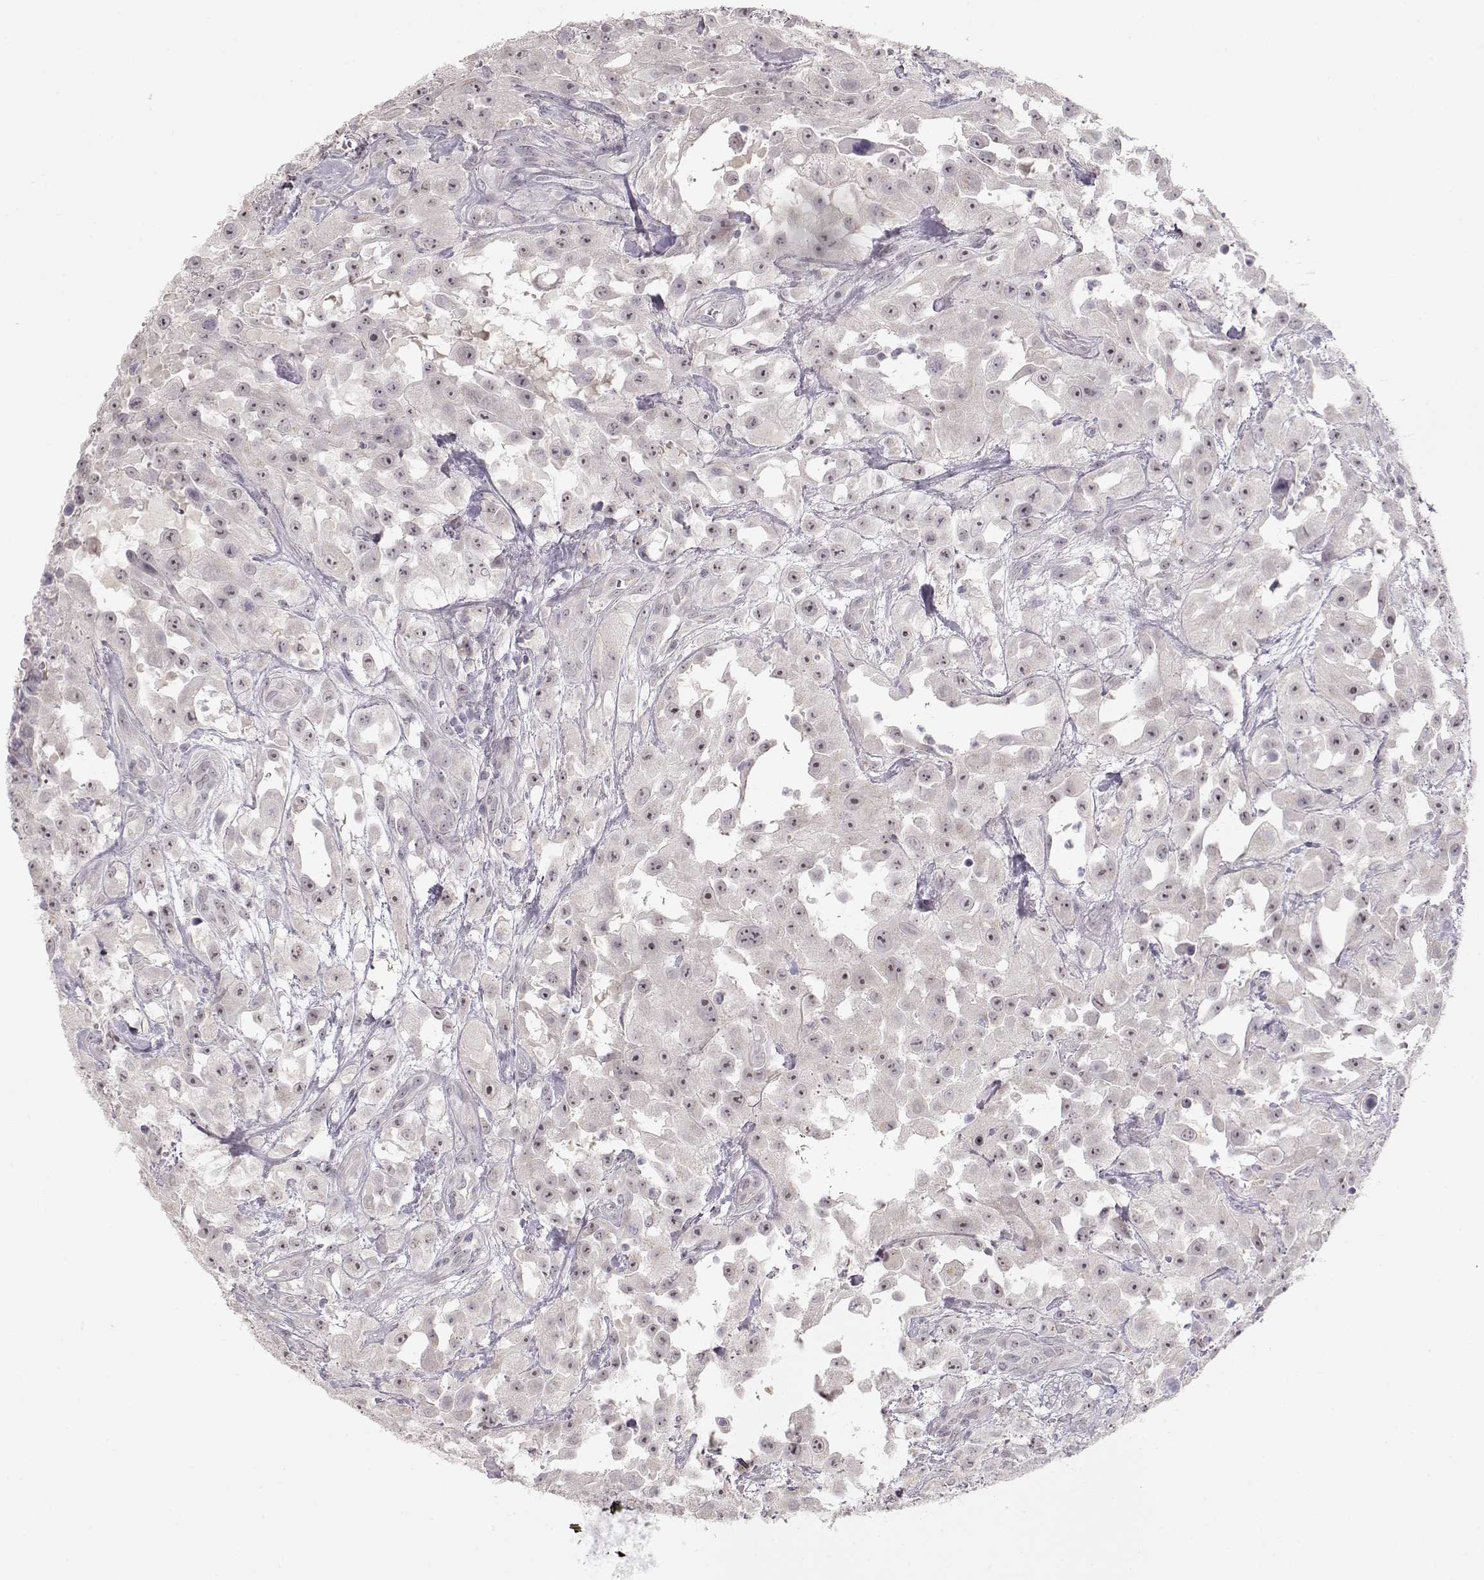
{"staining": {"intensity": "negative", "quantity": "none", "location": "none"}, "tissue": "urothelial cancer", "cell_type": "Tumor cells", "image_type": "cancer", "snomed": [{"axis": "morphology", "description": "Urothelial carcinoma, High grade"}, {"axis": "topography", "description": "Urinary bladder"}], "caption": "This is an IHC photomicrograph of human urothelial cancer. There is no expression in tumor cells.", "gene": "FAM205A", "patient": {"sex": "male", "age": 79}}